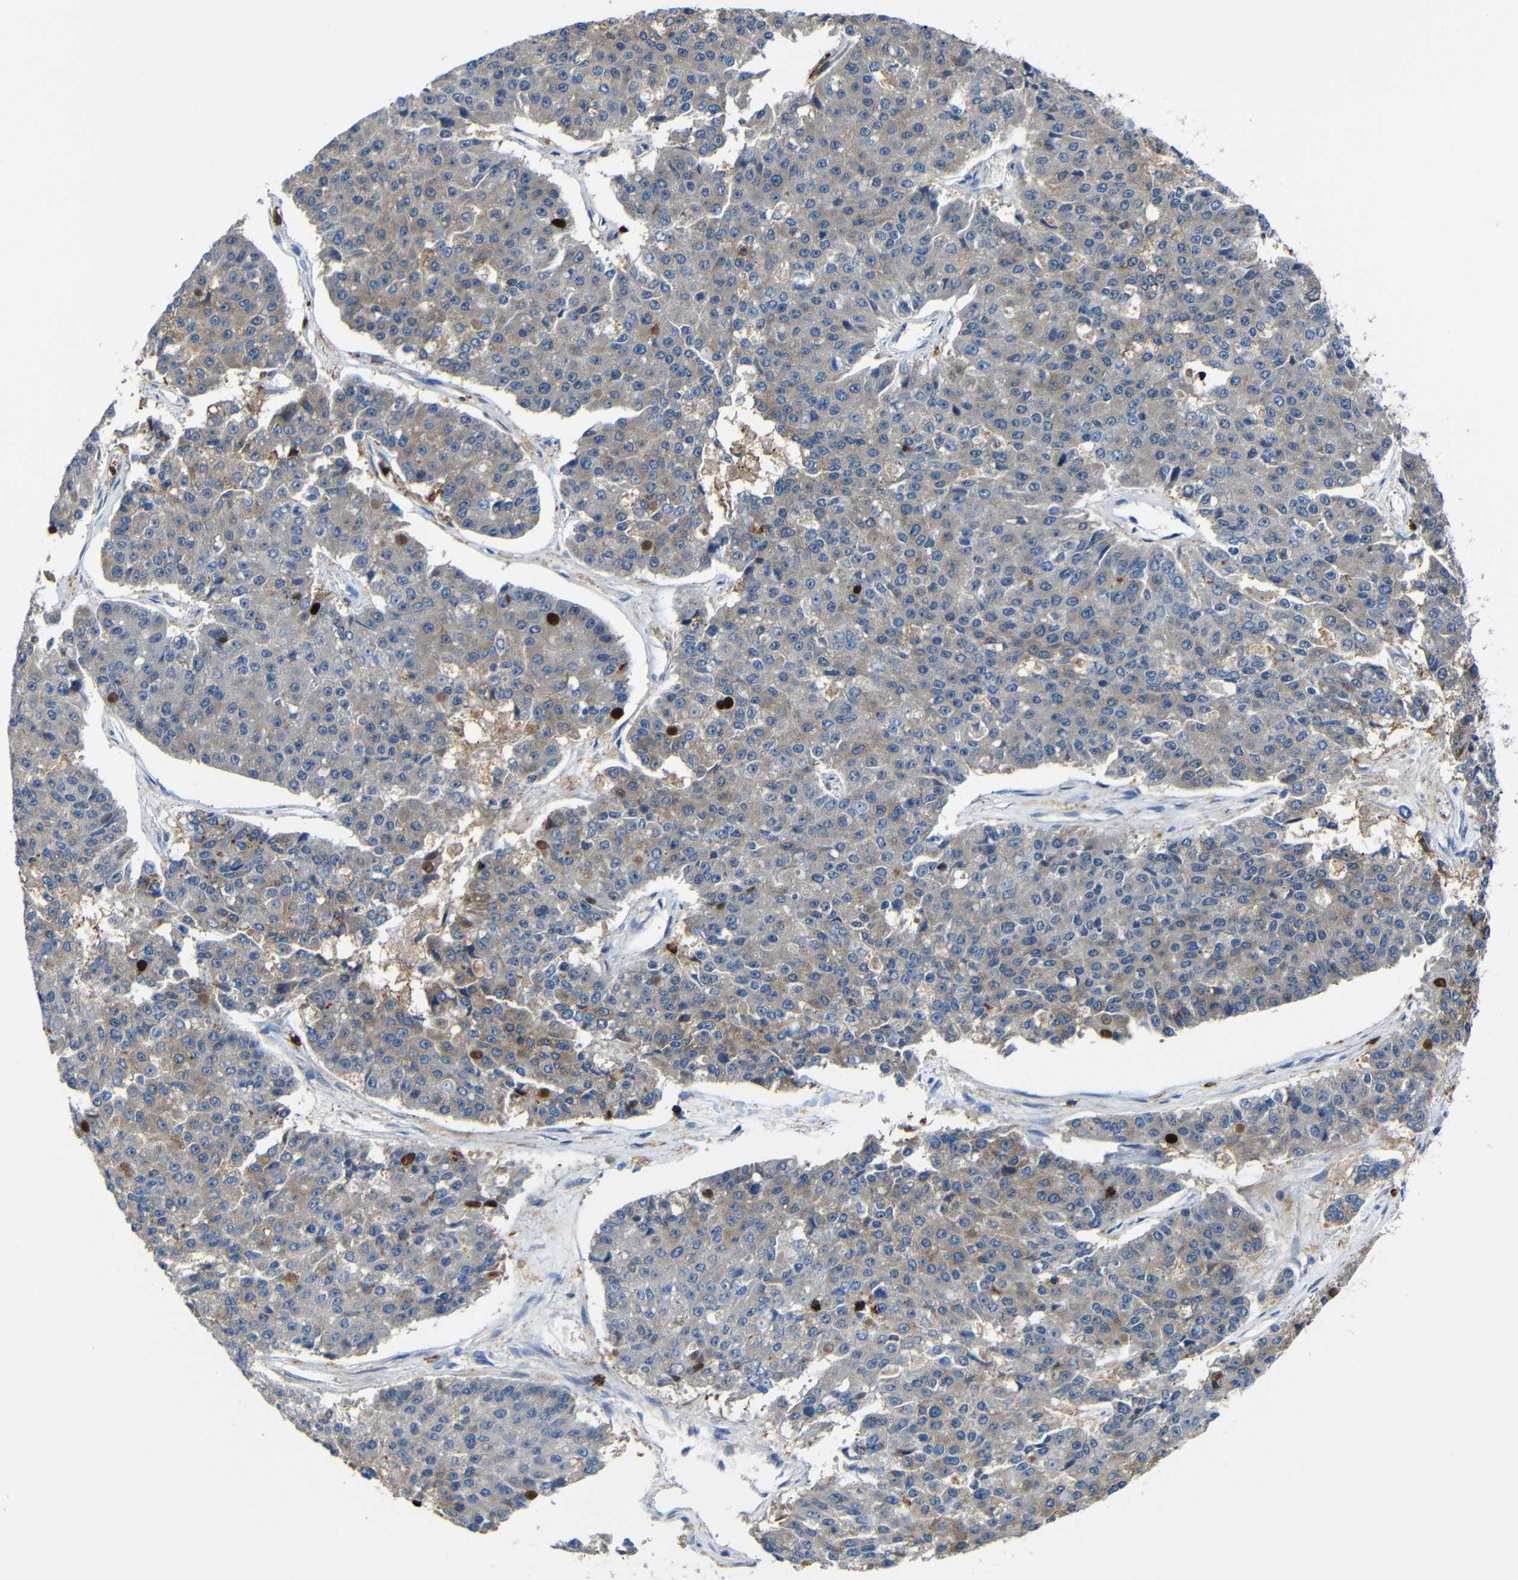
{"staining": {"intensity": "weak", "quantity": "25%-75%", "location": "cytoplasmic/membranous"}, "tissue": "pancreatic cancer", "cell_type": "Tumor cells", "image_type": "cancer", "snomed": [{"axis": "morphology", "description": "Adenocarcinoma, NOS"}, {"axis": "topography", "description": "Pancreas"}], "caption": "Immunohistochemistry (IHC) (DAB) staining of adenocarcinoma (pancreatic) displays weak cytoplasmic/membranous protein expression in approximately 25%-75% of tumor cells. (IHC, brightfield microscopy, high magnification).", "gene": "P2RY12", "patient": {"sex": "male", "age": 50}}